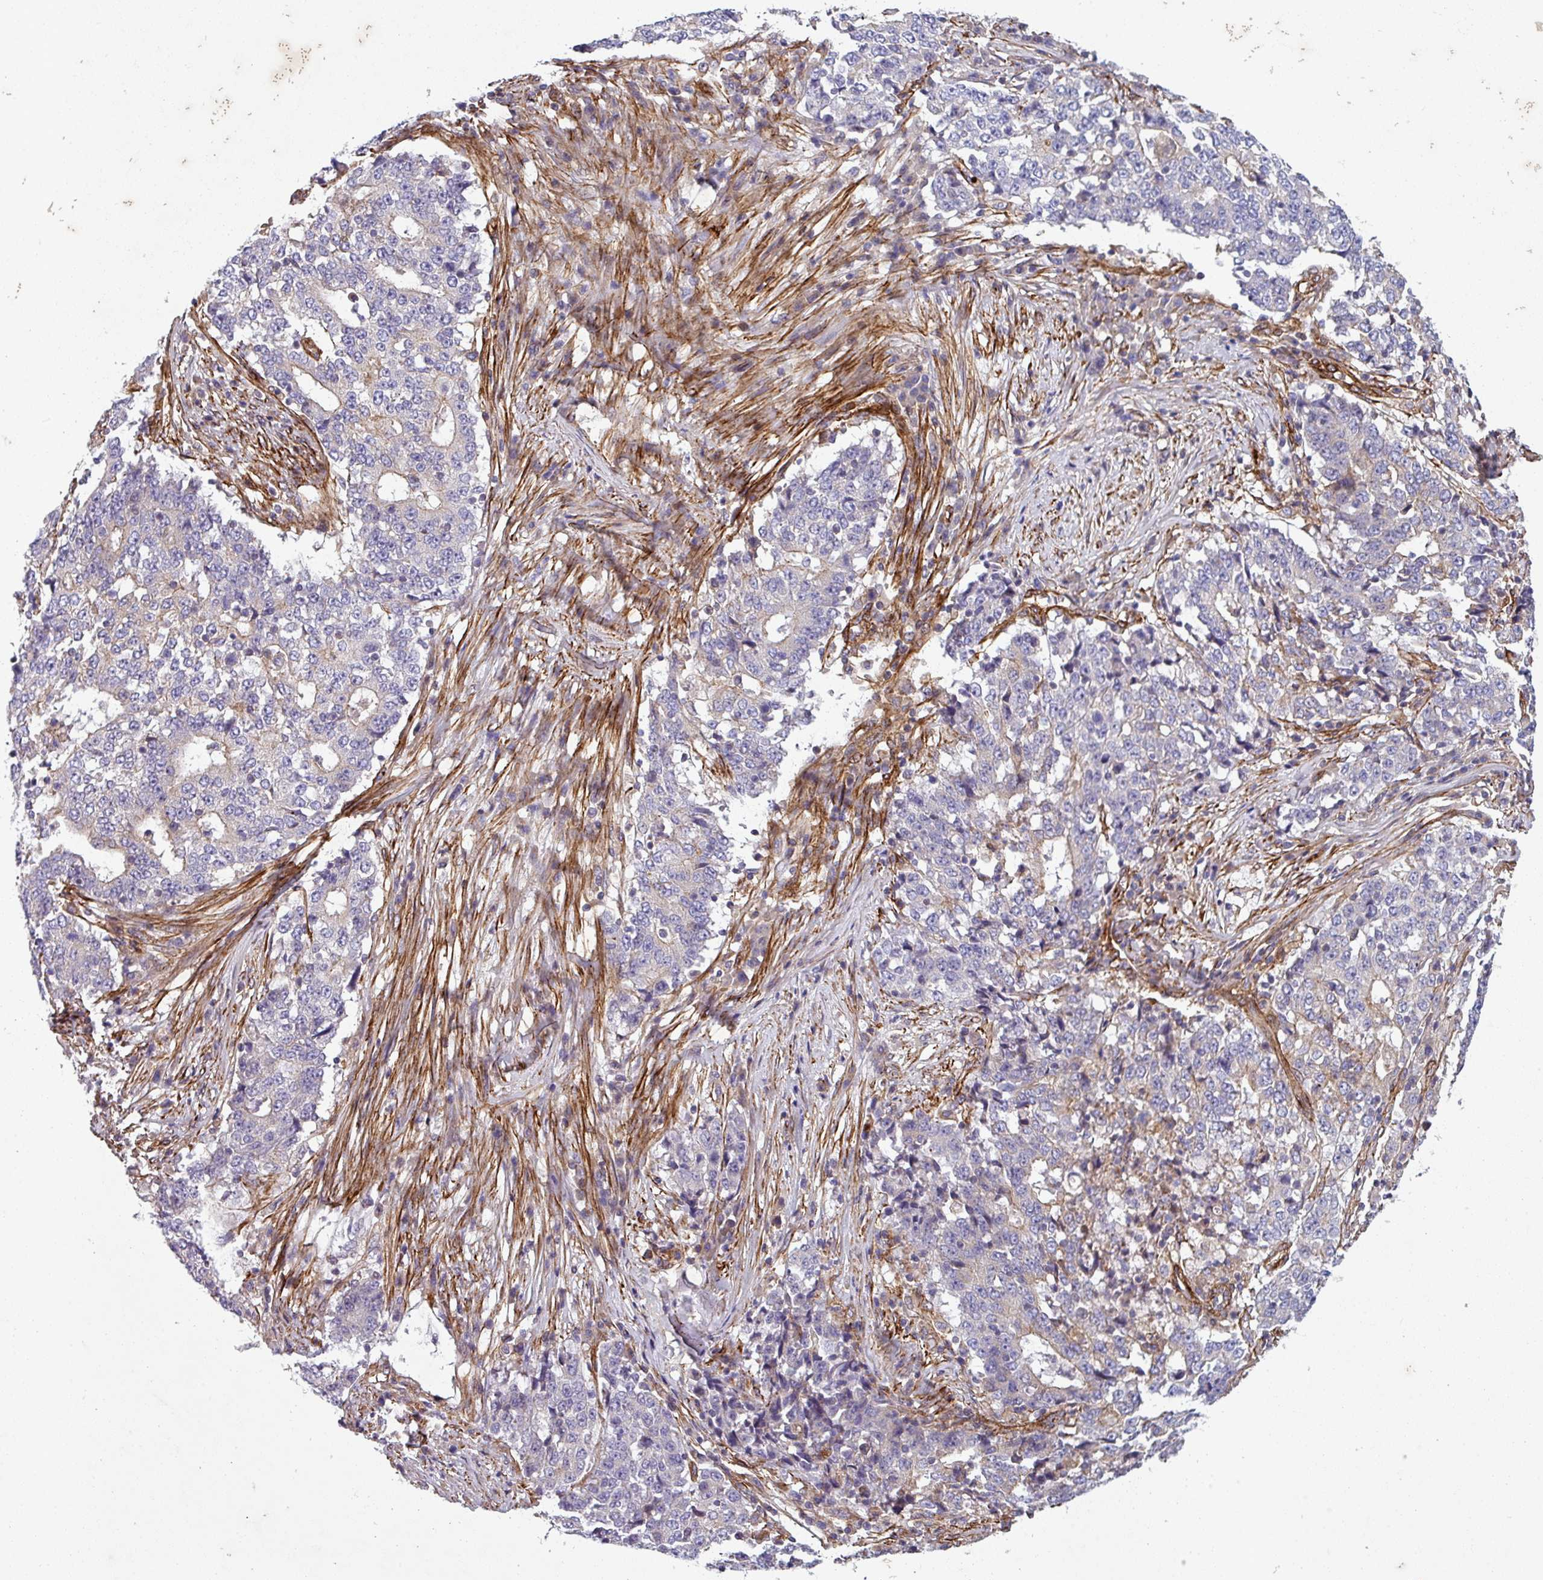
{"staining": {"intensity": "weak", "quantity": "<25%", "location": "cytoplasmic/membranous"}, "tissue": "stomach cancer", "cell_type": "Tumor cells", "image_type": "cancer", "snomed": [{"axis": "morphology", "description": "Adenocarcinoma, NOS"}, {"axis": "topography", "description": "Stomach"}], "caption": "An IHC micrograph of stomach adenocarcinoma is shown. There is no staining in tumor cells of stomach adenocarcinoma.", "gene": "ATP2C2", "patient": {"sex": "male", "age": 59}}